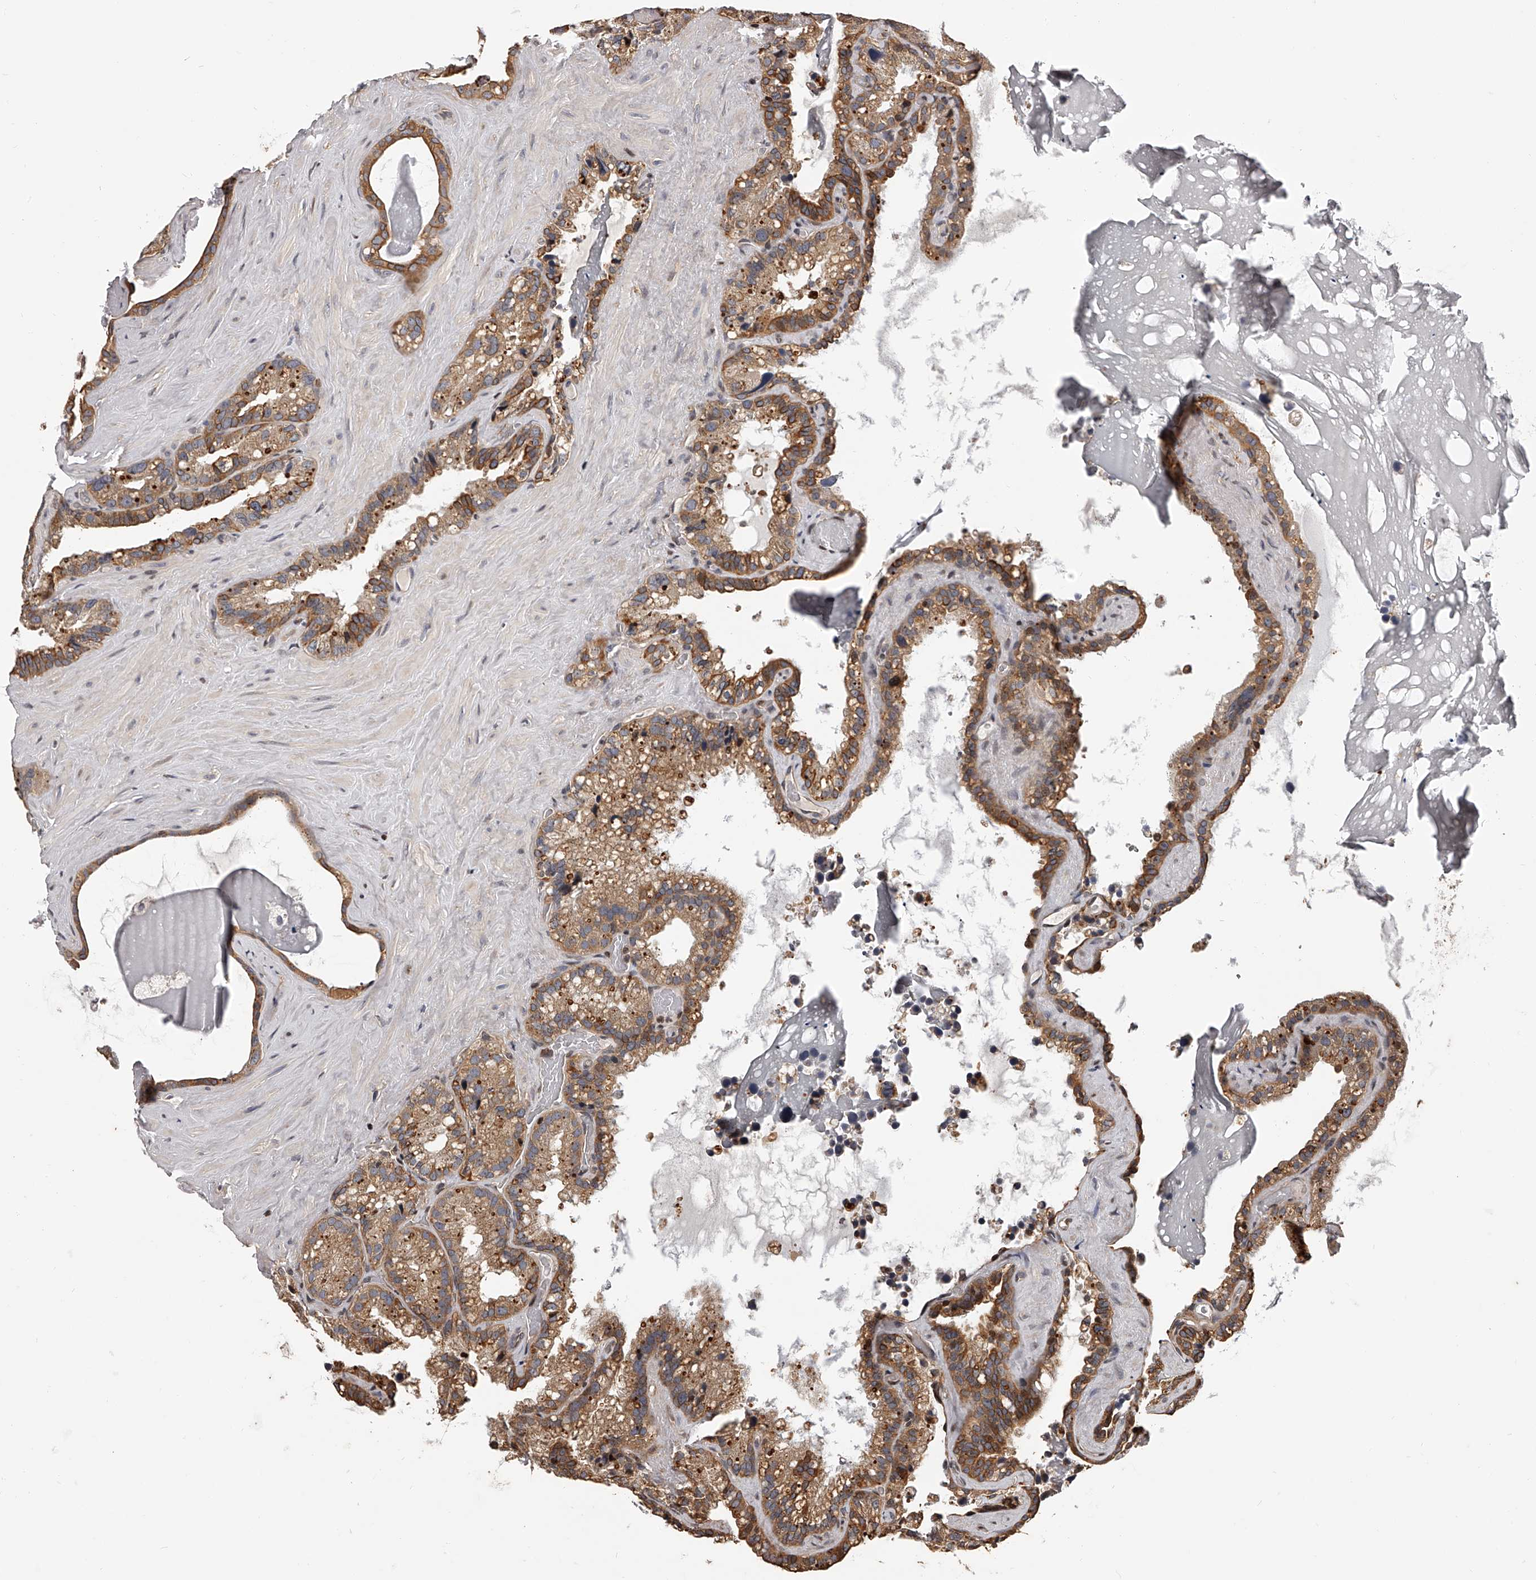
{"staining": {"intensity": "moderate", "quantity": ">75%", "location": "cytoplasmic/membranous"}, "tissue": "seminal vesicle", "cell_type": "Glandular cells", "image_type": "normal", "snomed": [{"axis": "morphology", "description": "Normal tissue, NOS"}, {"axis": "topography", "description": "Prostate"}, {"axis": "topography", "description": "Seminal veicle"}], "caption": "Glandular cells reveal moderate cytoplasmic/membranous staining in about >75% of cells in normal seminal vesicle.", "gene": "PFDN2", "patient": {"sex": "male", "age": 68}}